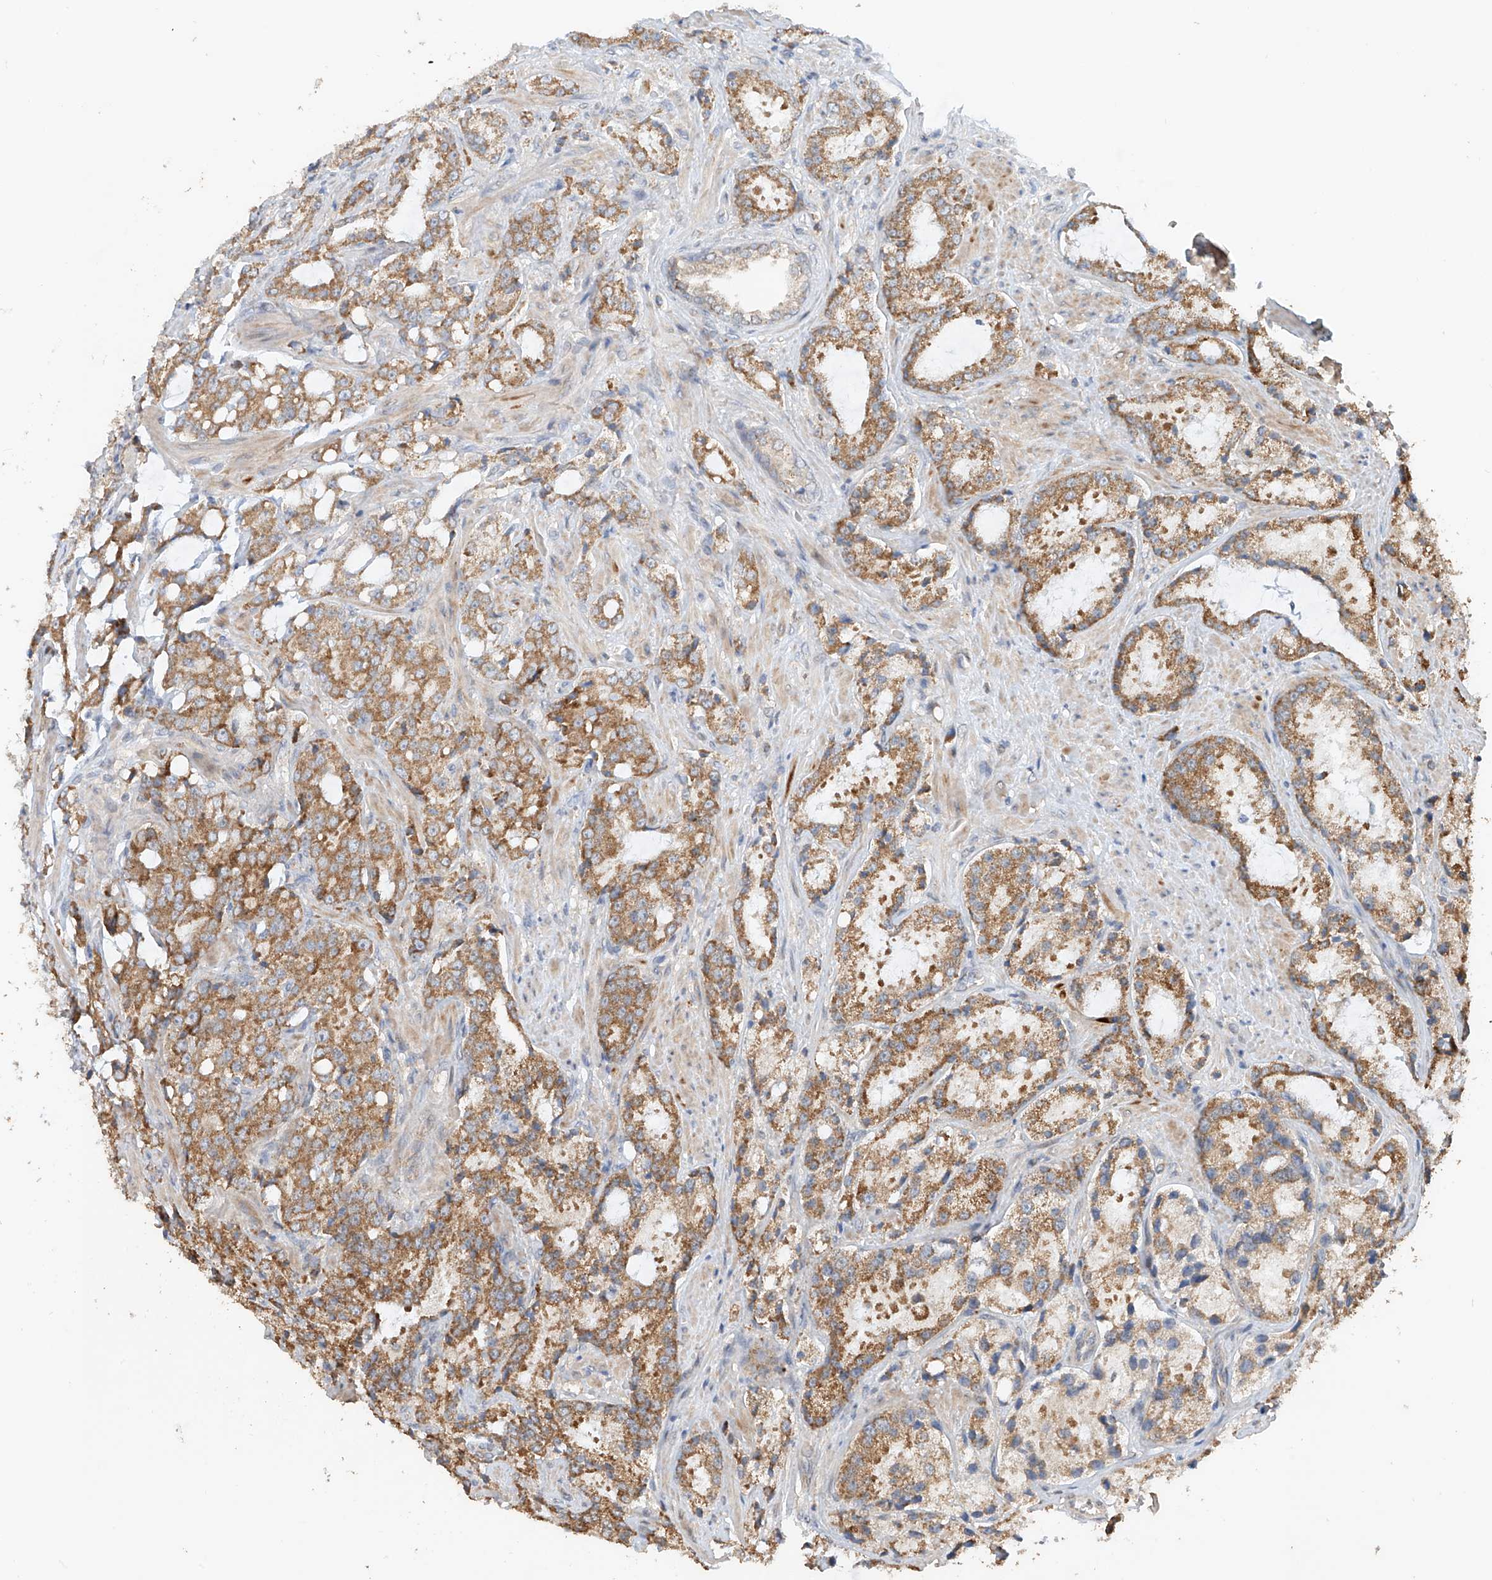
{"staining": {"intensity": "moderate", "quantity": ">75%", "location": "cytoplasmic/membranous"}, "tissue": "prostate cancer", "cell_type": "Tumor cells", "image_type": "cancer", "snomed": [{"axis": "morphology", "description": "Adenocarcinoma, High grade"}, {"axis": "topography", "description": "Prostate"}], "caption": "Immunohistochemistry (IHC) of prostate cancer exhibits medium levels of moderate cytoplasmic/membranous positivity in about >75% of tumor cells.", "gene": "MTUS2", "patient": {"sex": "male", "age": 66}}